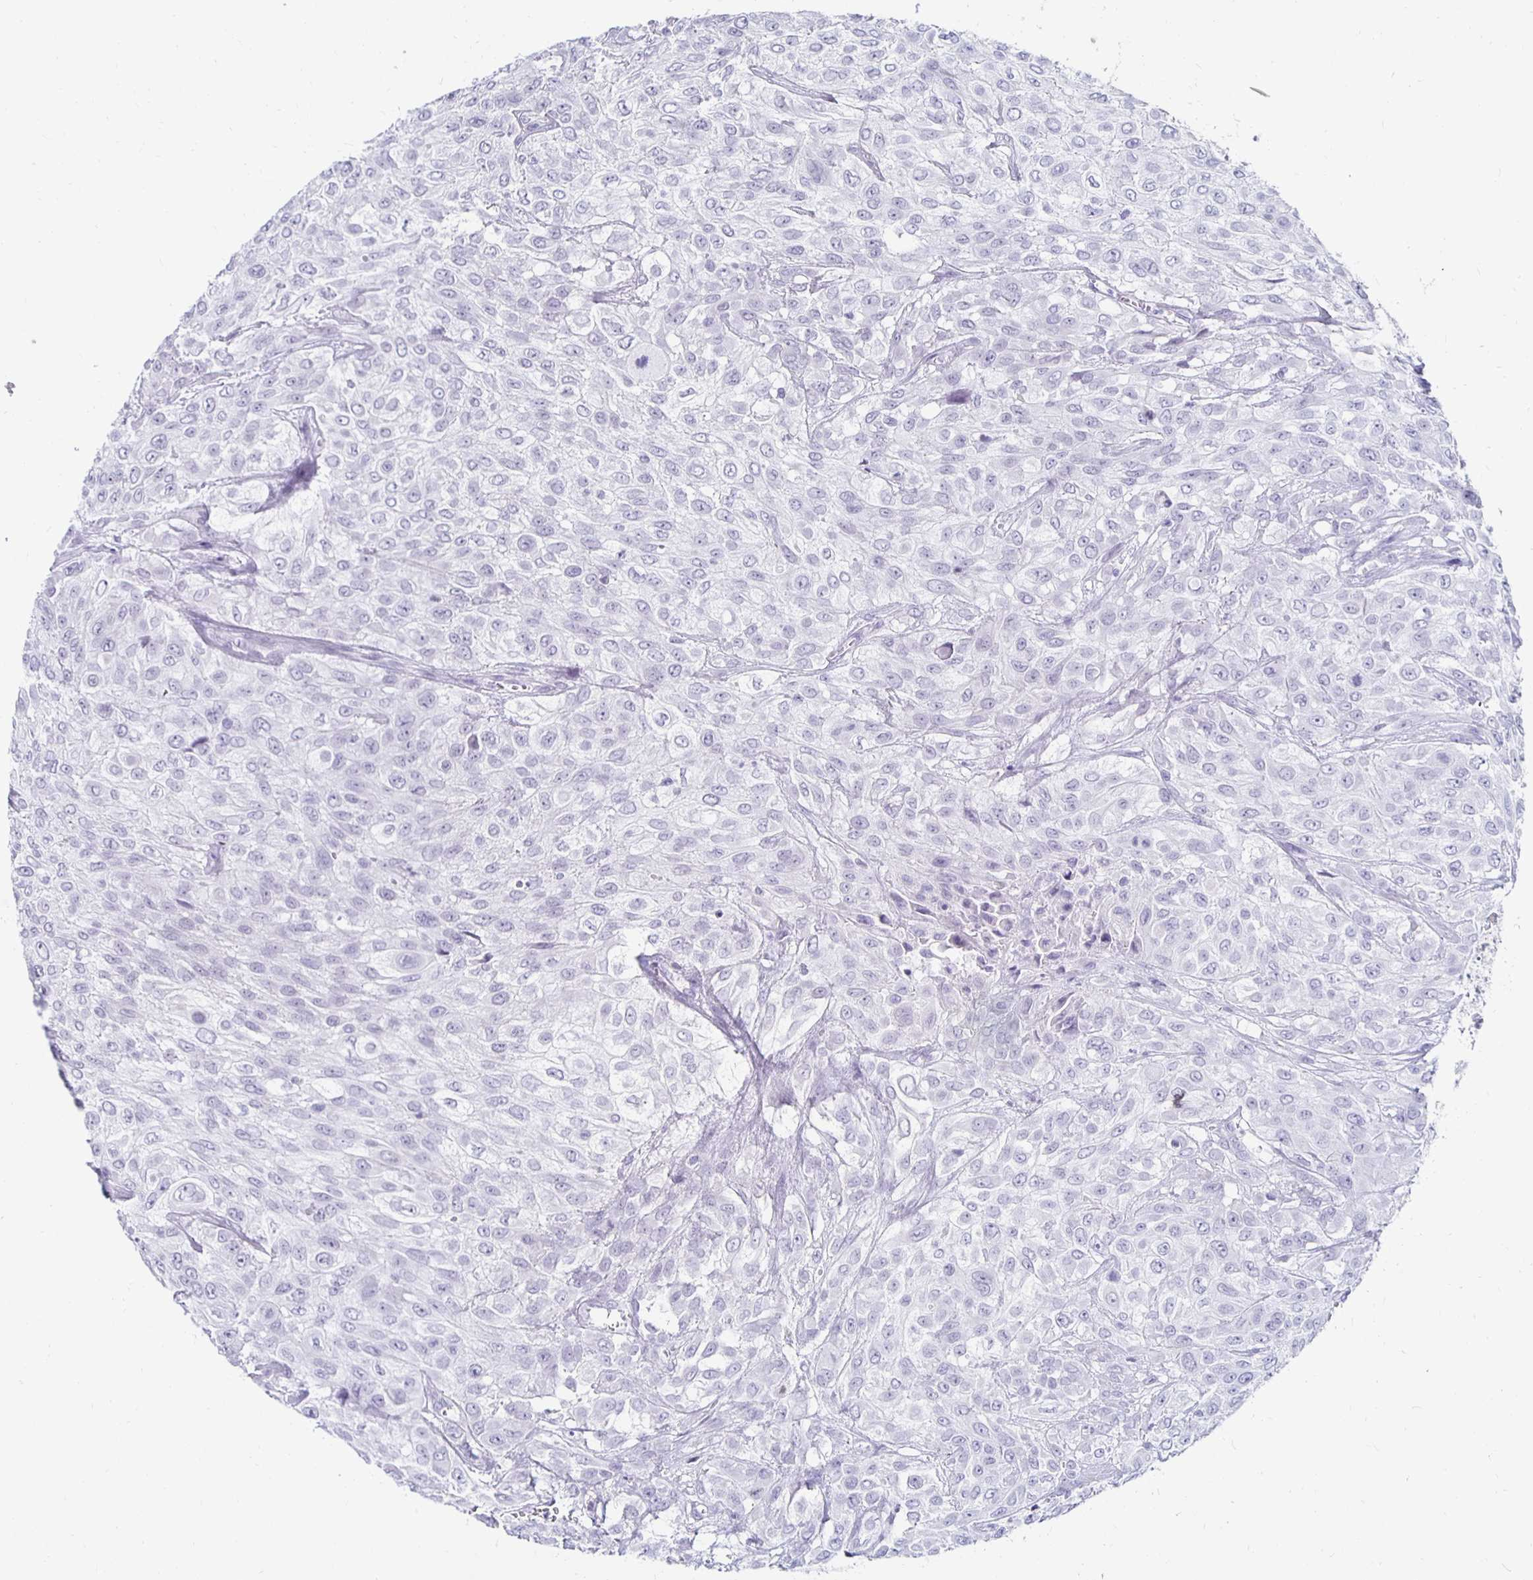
{"staining": {"intensity": "negative", "quantity": "none", "location": "none"}, "tissue": "urothelial cancer", "cell_type": "Tumor cells", "image_type": "cancer", "snomed": [{"axis": "morphology", "description": "Urothelial carcinoma, High grade"}, {"axis": "topography", "description": "Urinary bladder"}], "caption": "This photomicrograph is of urothelial carcinoma (high-grade) stained with IHC to label a protein in brown with the nuclei are counter-stained blue. There is no expression in tumor cells.", "gene": "KCNQ2", "patient": {"sex": "male", "age": 57}}